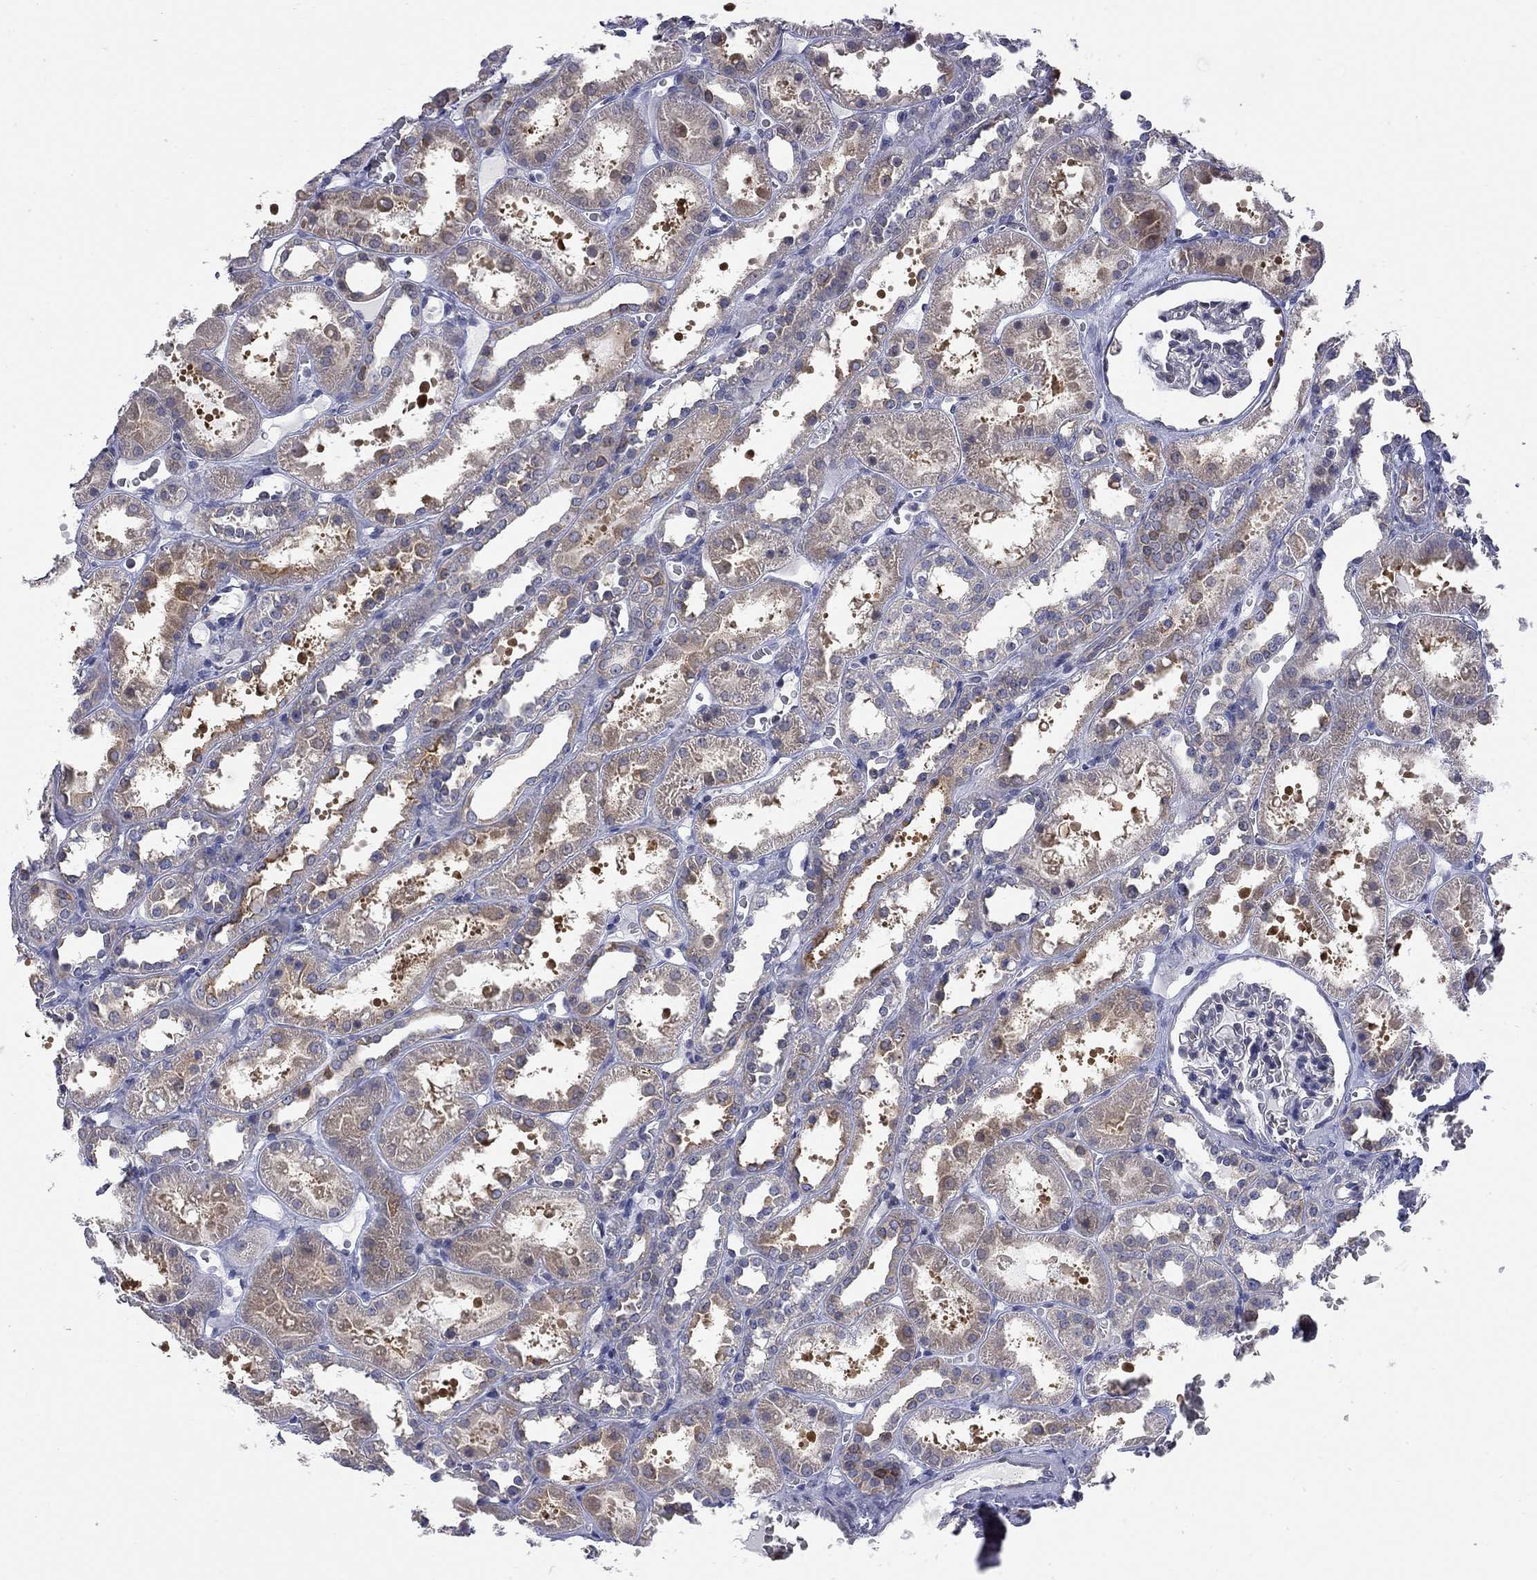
{"staining": {"intensity": "moderate", "quantity": "<25%", "location": "cytoplasmic/membranous"}, "tissue": "kidney", "cell_type": "Cells in tubules", "image_type": "normal", "snomed": [{"axis": "morphology", "description": "Normal tissue, NOS"}, {"axis": "topography", "description": "Kidney"}], "caption": "This micrograph reveals IHC staining of normal kidney, with low moderate cytoplasmic/membranous staining in approximately <25% of cells in tubules.", "gene": "ENSG00000255639", "patient": {"sex": "female", "age": 41}}